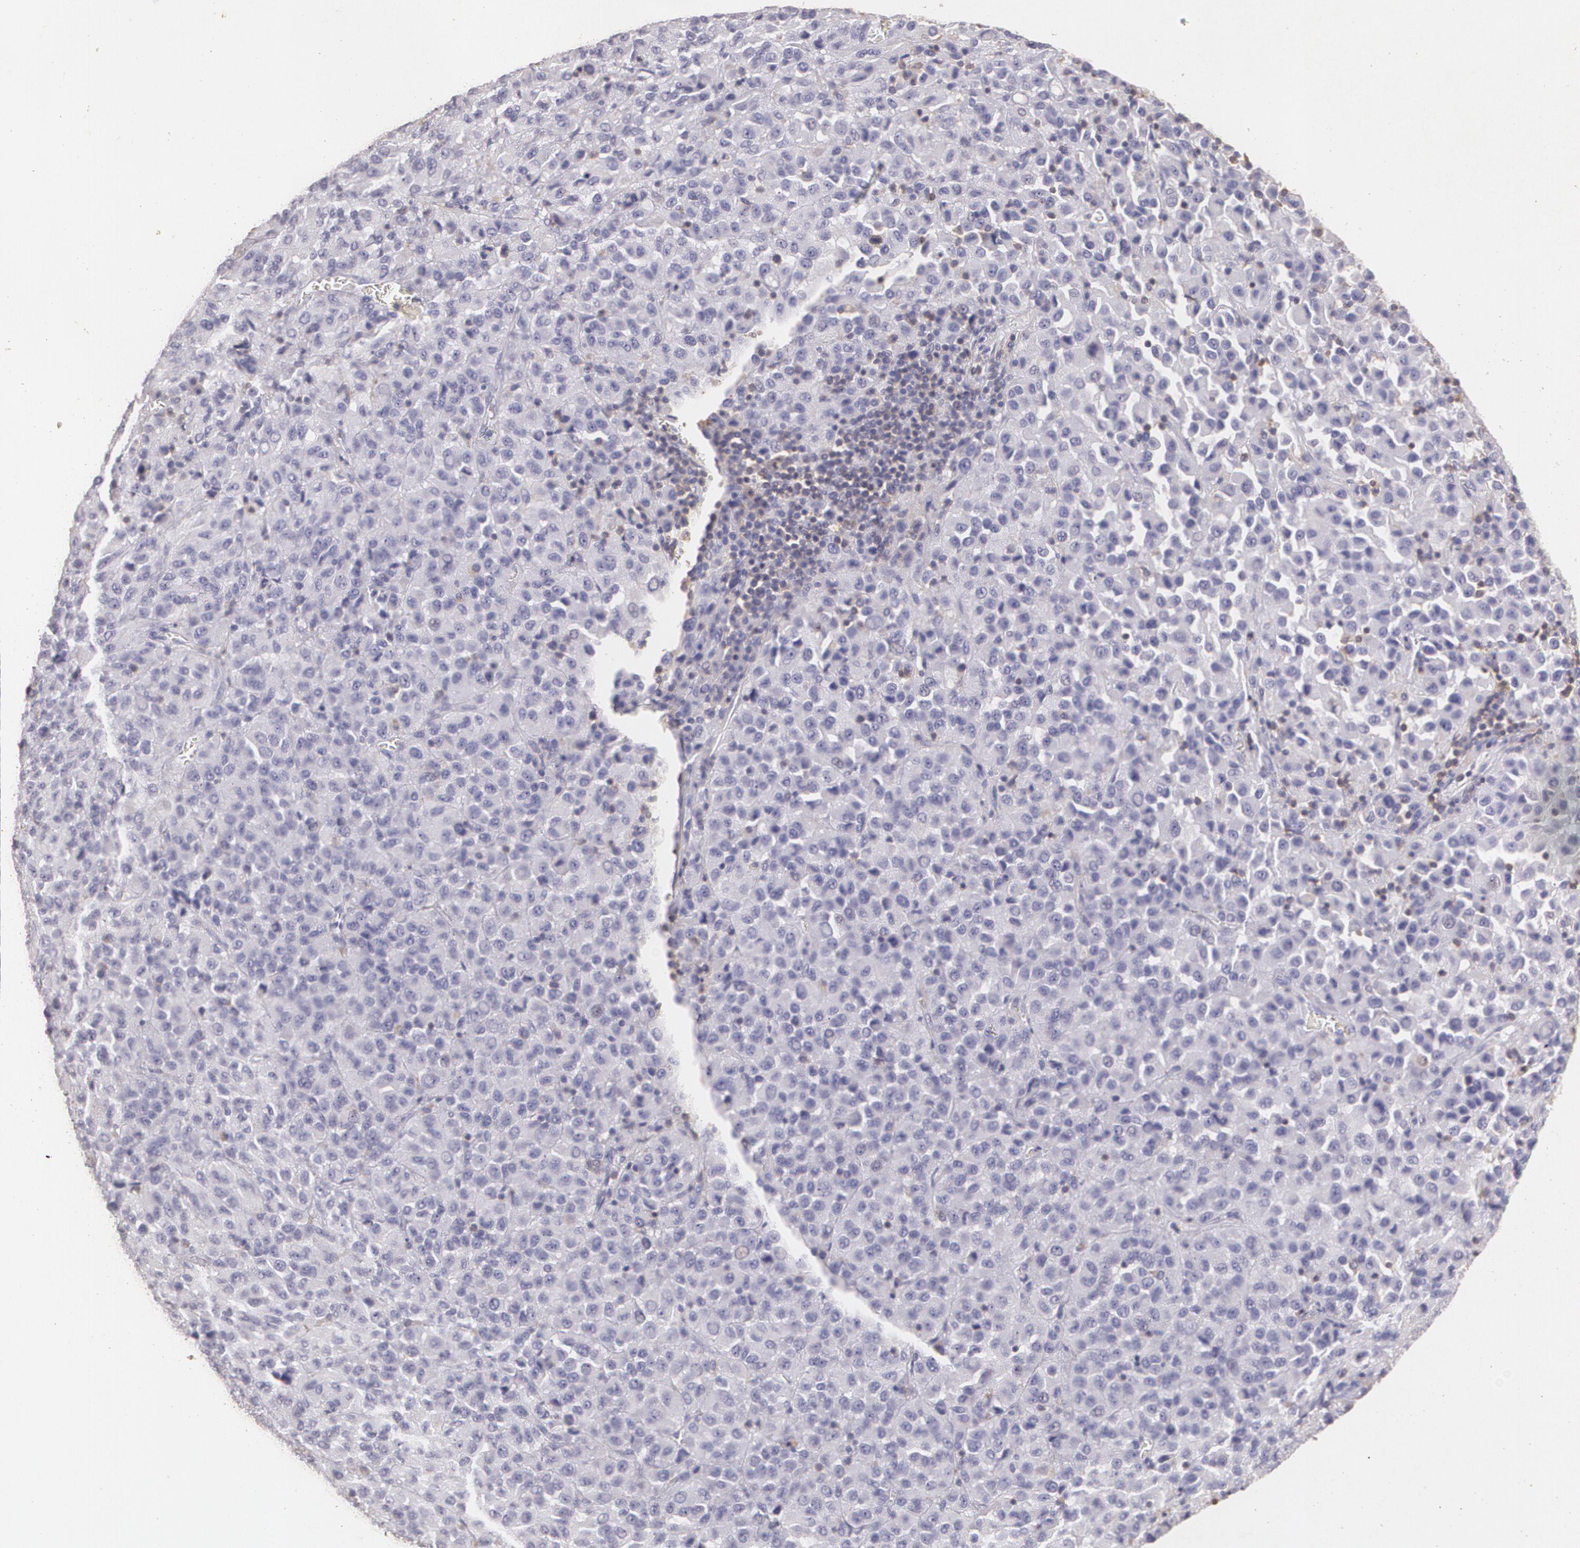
{"staining": {"intensity": "negative", "quantity": "none", "location": "none"}, "tissue": "melanoma", "cell_type": "Tumor cells", "image_type": "cancer", "snomed": [{"axis": "morphology", "description": "Malignant melanoma, Metastatic site"}, {"axis": "topography", "description": "Lung"}], "caption": "There is no significant staining in tumor cells of melanoma.", "gene": "TGFBR1", "patient": {"sex": "male", "age": 64}}